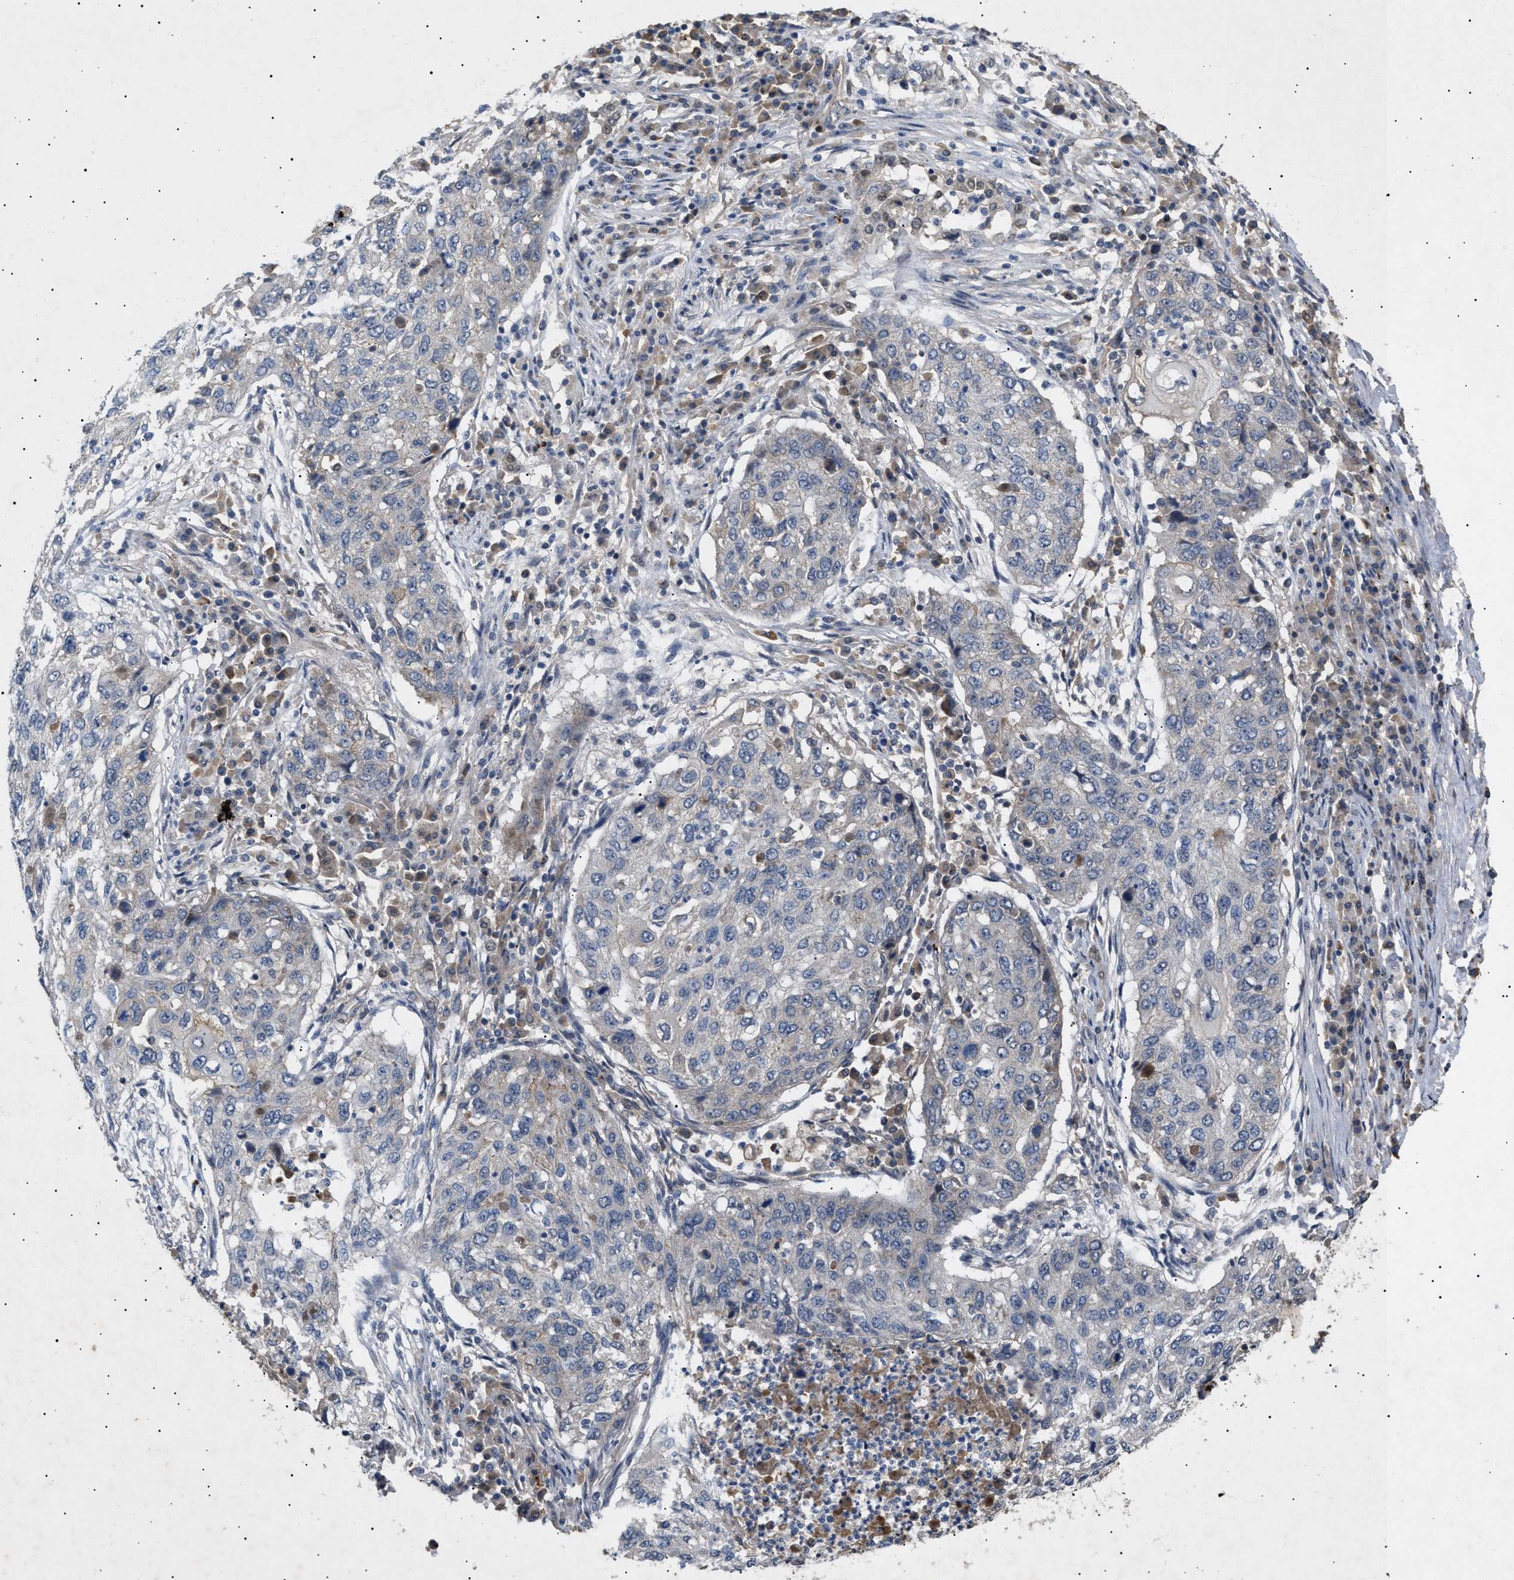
{"staining": {"intensity": "negative", "quantity": "none", "location": "none"}, "tissue": "lung cancer", "cell_type": "Tumor cells", "image_type": "cancer", "snomed": [{"axis": "morphology", "description": "Squamous cell carcinoma, NOS"}, {"axis": "topography", "description": "Lung"}], "caption": "This micrograph is of lung cancer (squamous cell carcinoma) stained with immunohistochemistry to label a protein in brown with the nuclei are counter-stained blue. There is no staining in tumor cells.", "gene": "SIRT5", "patient": {"sex": "female", "age": 63}}